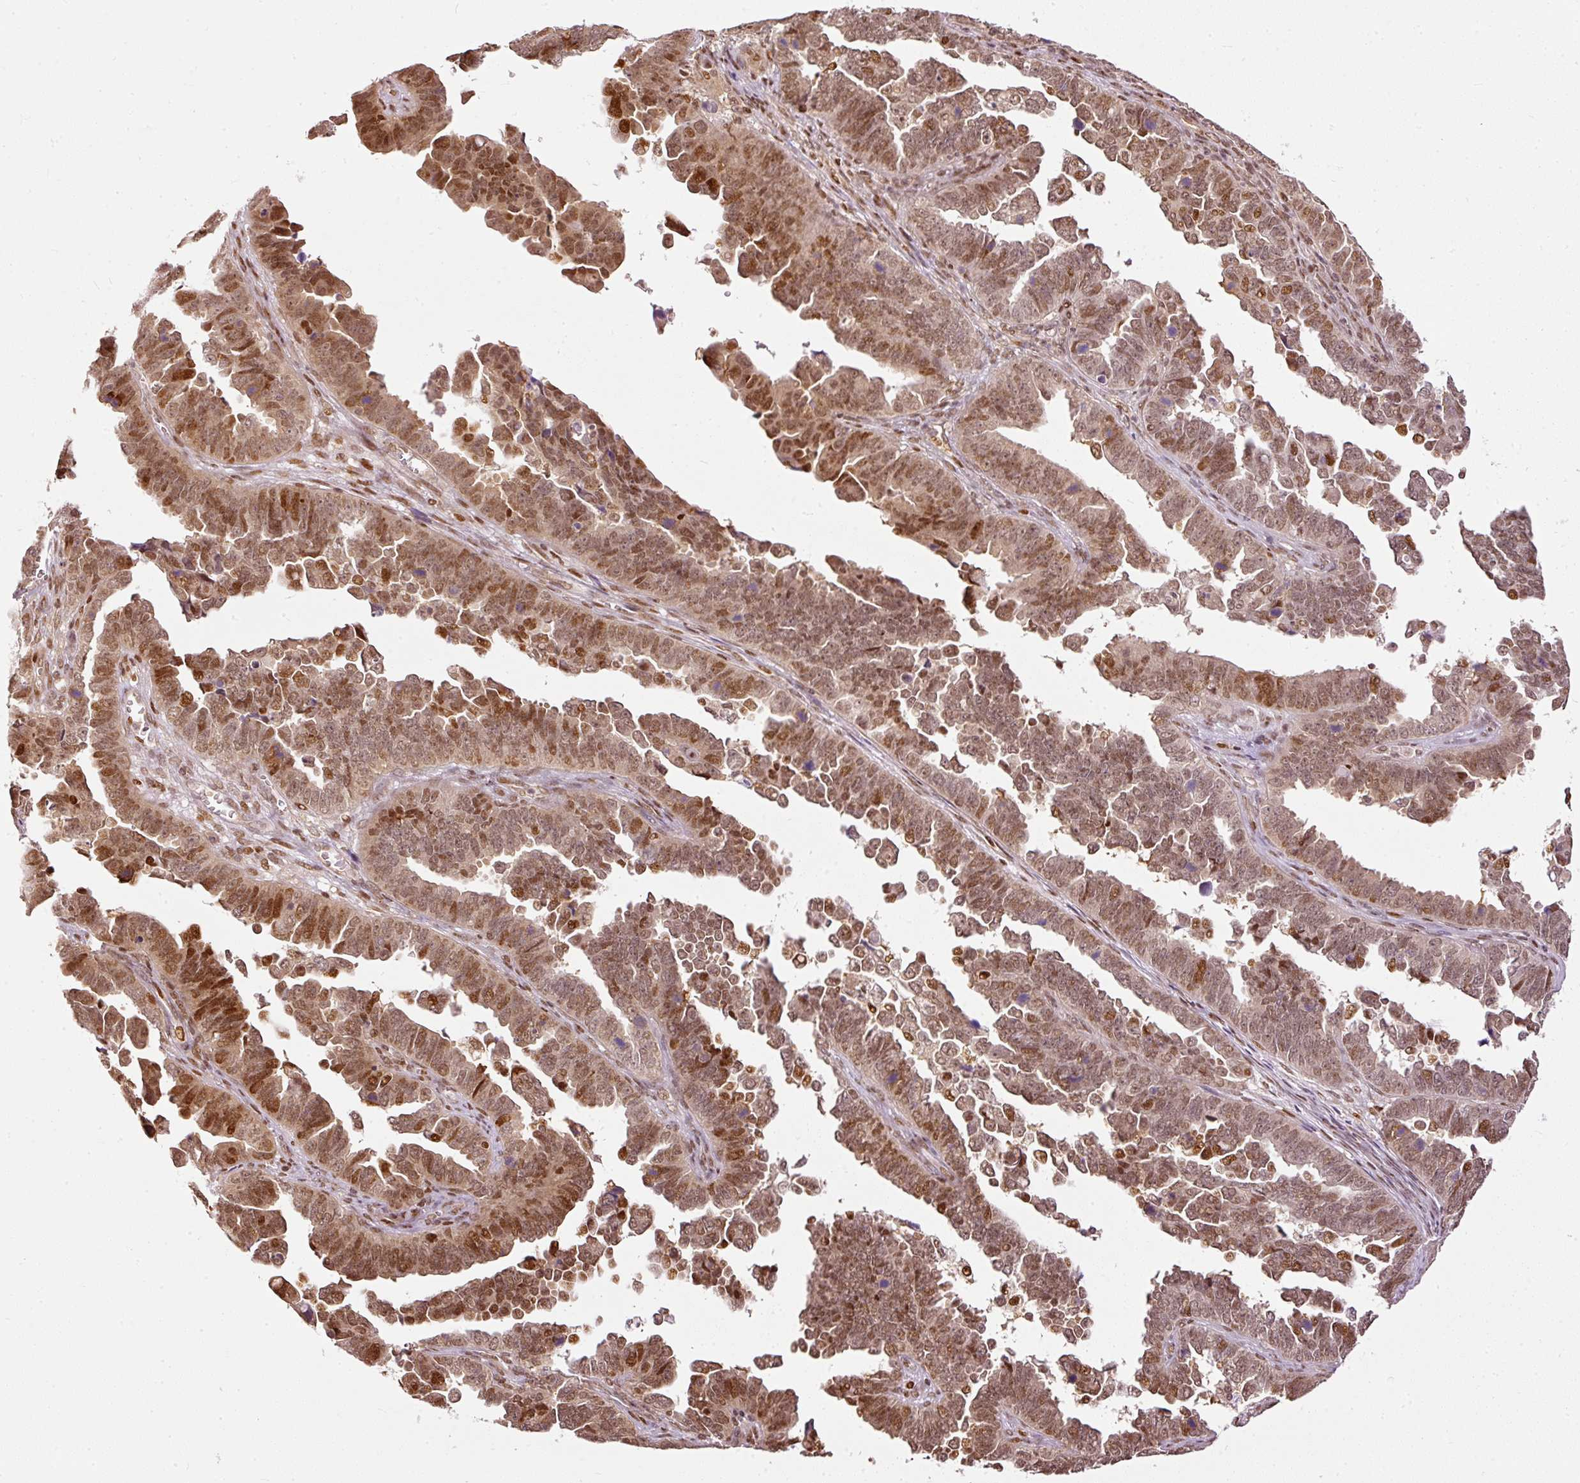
{"staining": {"intensity": "moderate", "quantity": ">75%", "location": "cytoplasmic/membranous,nuclear"}, "tissue": "endometrial cancer", "cell_type": "Tumor cells", "image_type": "cancer", "snomed": [{"axis": "morphology", "description": "Adenocarcinoma, NOS"}, {"axis": "topography", "description": "Endometrium"}], "caption": "Immunohistochemical staining of endometrial adenocarcinoma exhibits moderate cytoplasmic/membranous and nuclear protein positivity in about >75% of tumor cells.", "gene": "ZNF778", "patient": {"sex": "female", "age": 75}}